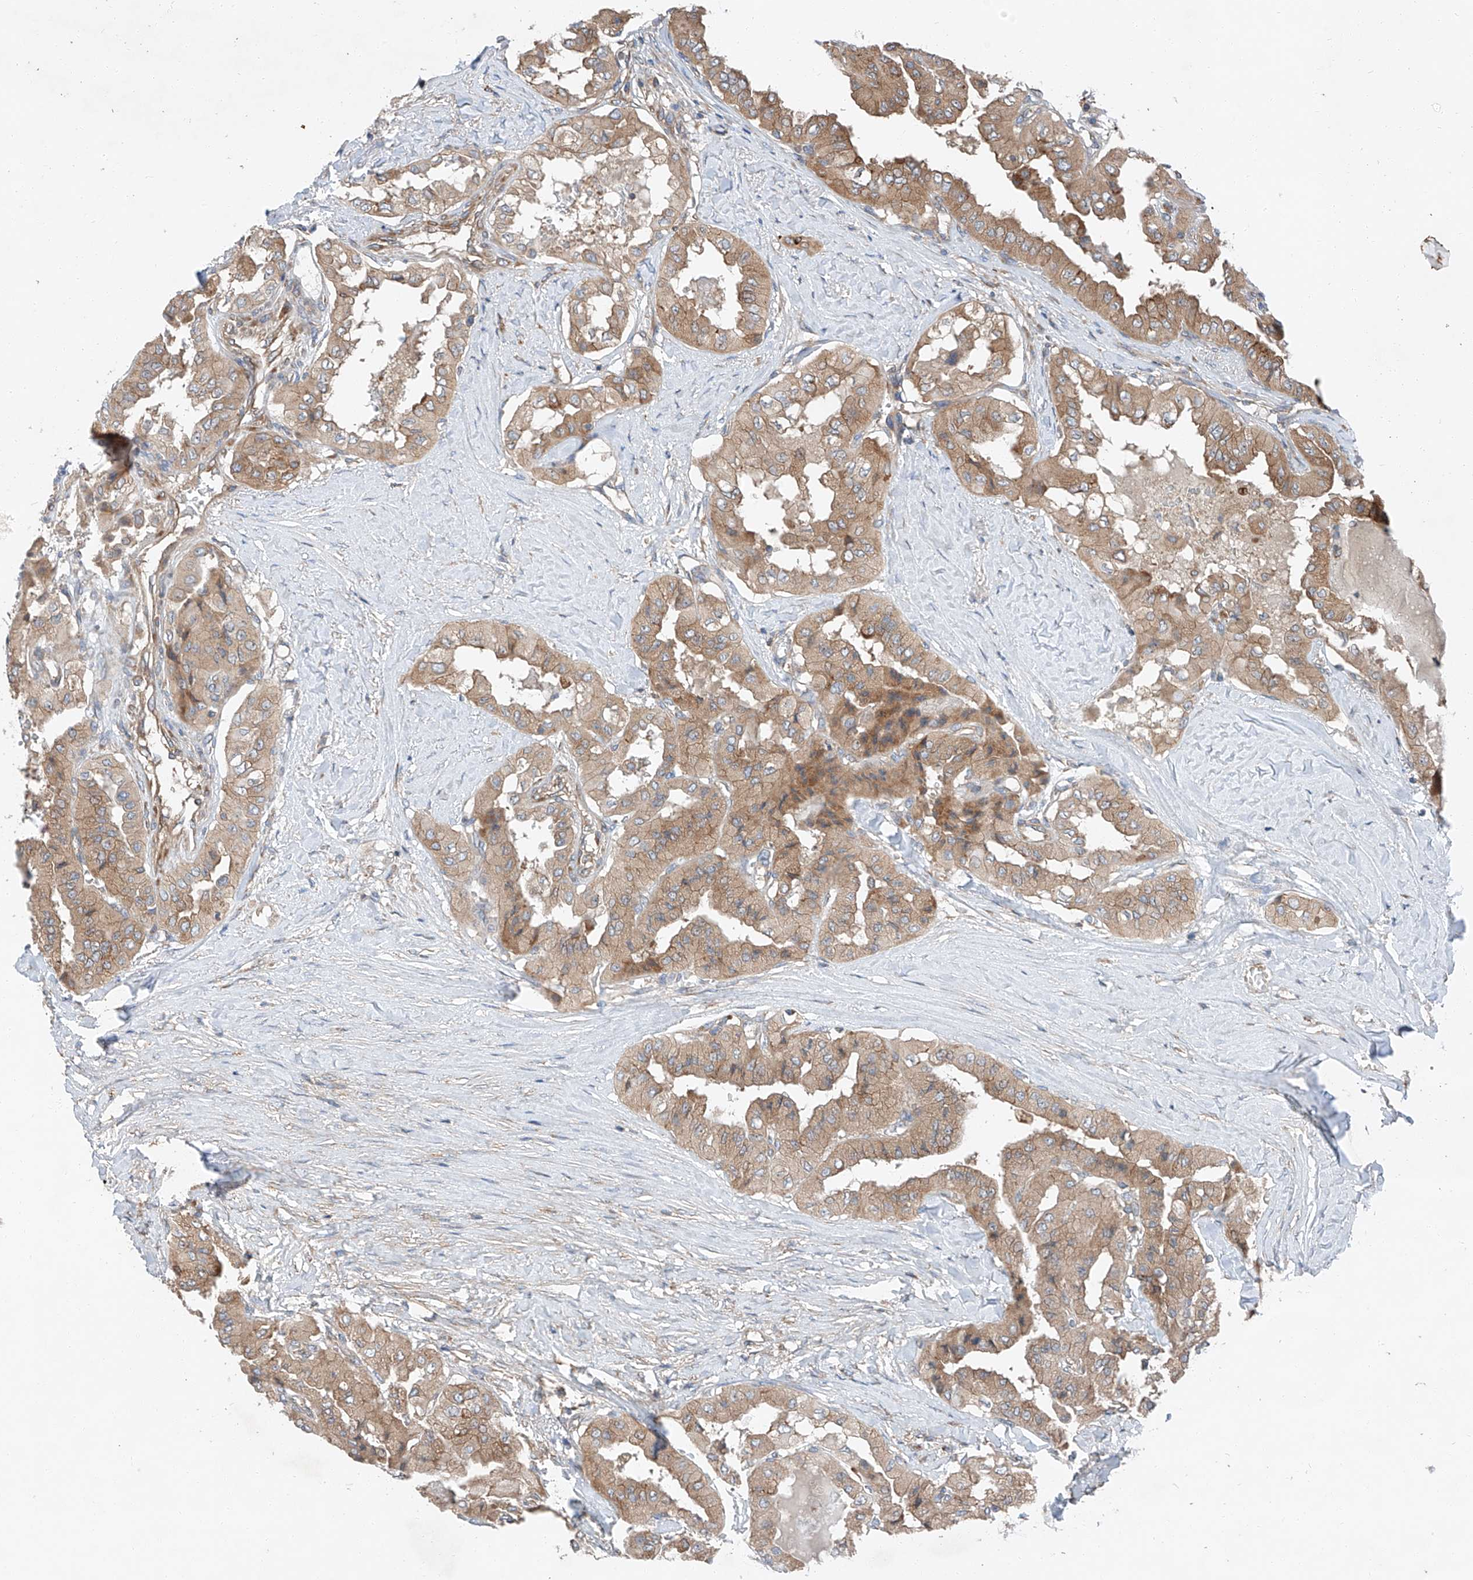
{"staining": {"intensity": "moderate", "quantity": ">75%", "location": "cytoplasmic/membranous"}, "tissue": "thyroid cancer", "cell_type": "Tumor cells", "image_type": "cancer", "snomed": [{"axis": "morphology", "description": "Papillary adenocarcinoma, NOS"}, {"axis": "topography", "description": "Thyroid gland"}], "caption": "Immunohistochemical staining of thyroid cancer (papillary adenocarcinoma) reveals moderate cytoplasmic/membranous protein staining in approximately >75% of tumor cells. The protein of interest is shown in brown color, while the nuclei are stained blue.", "gene": "ZC3H15", "patient": {"sex": "female", "age": 59}}